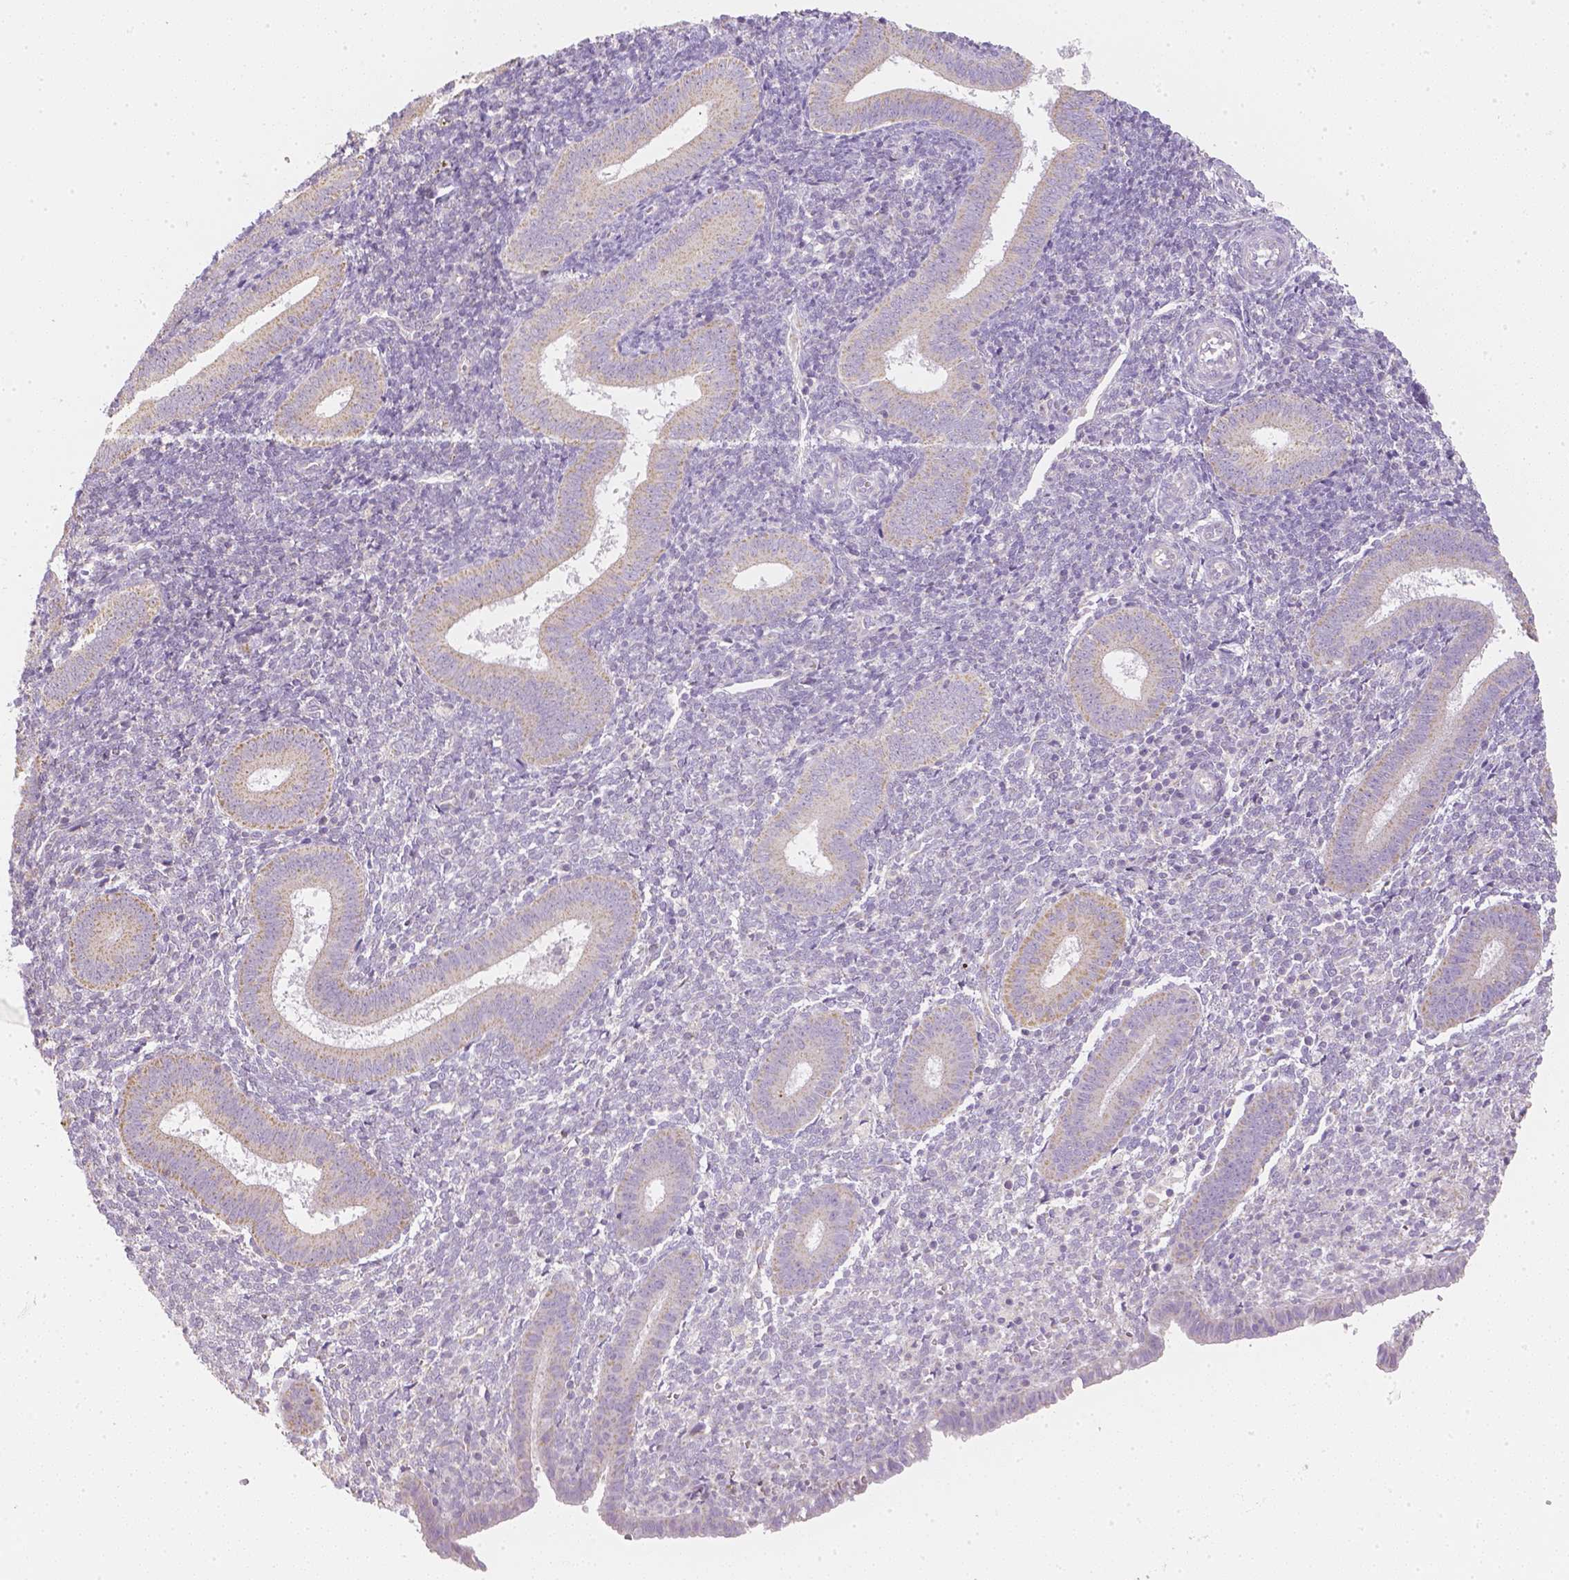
{"staining": {"intensity": "negative", "quantity": "none", "location": "none"}, "tissue": "endometrium", "cell_type": "Cells in endometrial stroma", "image_type": "normal", "snomed": [{"axis": "morphology", "description": "Normal tissue, NOS"}, {"axis": "topography", "description": "Endometrium"}], "caption": "High magnification brightfield microscopy of benign endometrium stained with DAB (3,3'-diaminobenzidine) (brown) and counterstained with hematoxylin (blue): cells in endometrial stroma show no significant staining.", "gene": "NVL", "patient": {"sex": "female", "age": 25}}